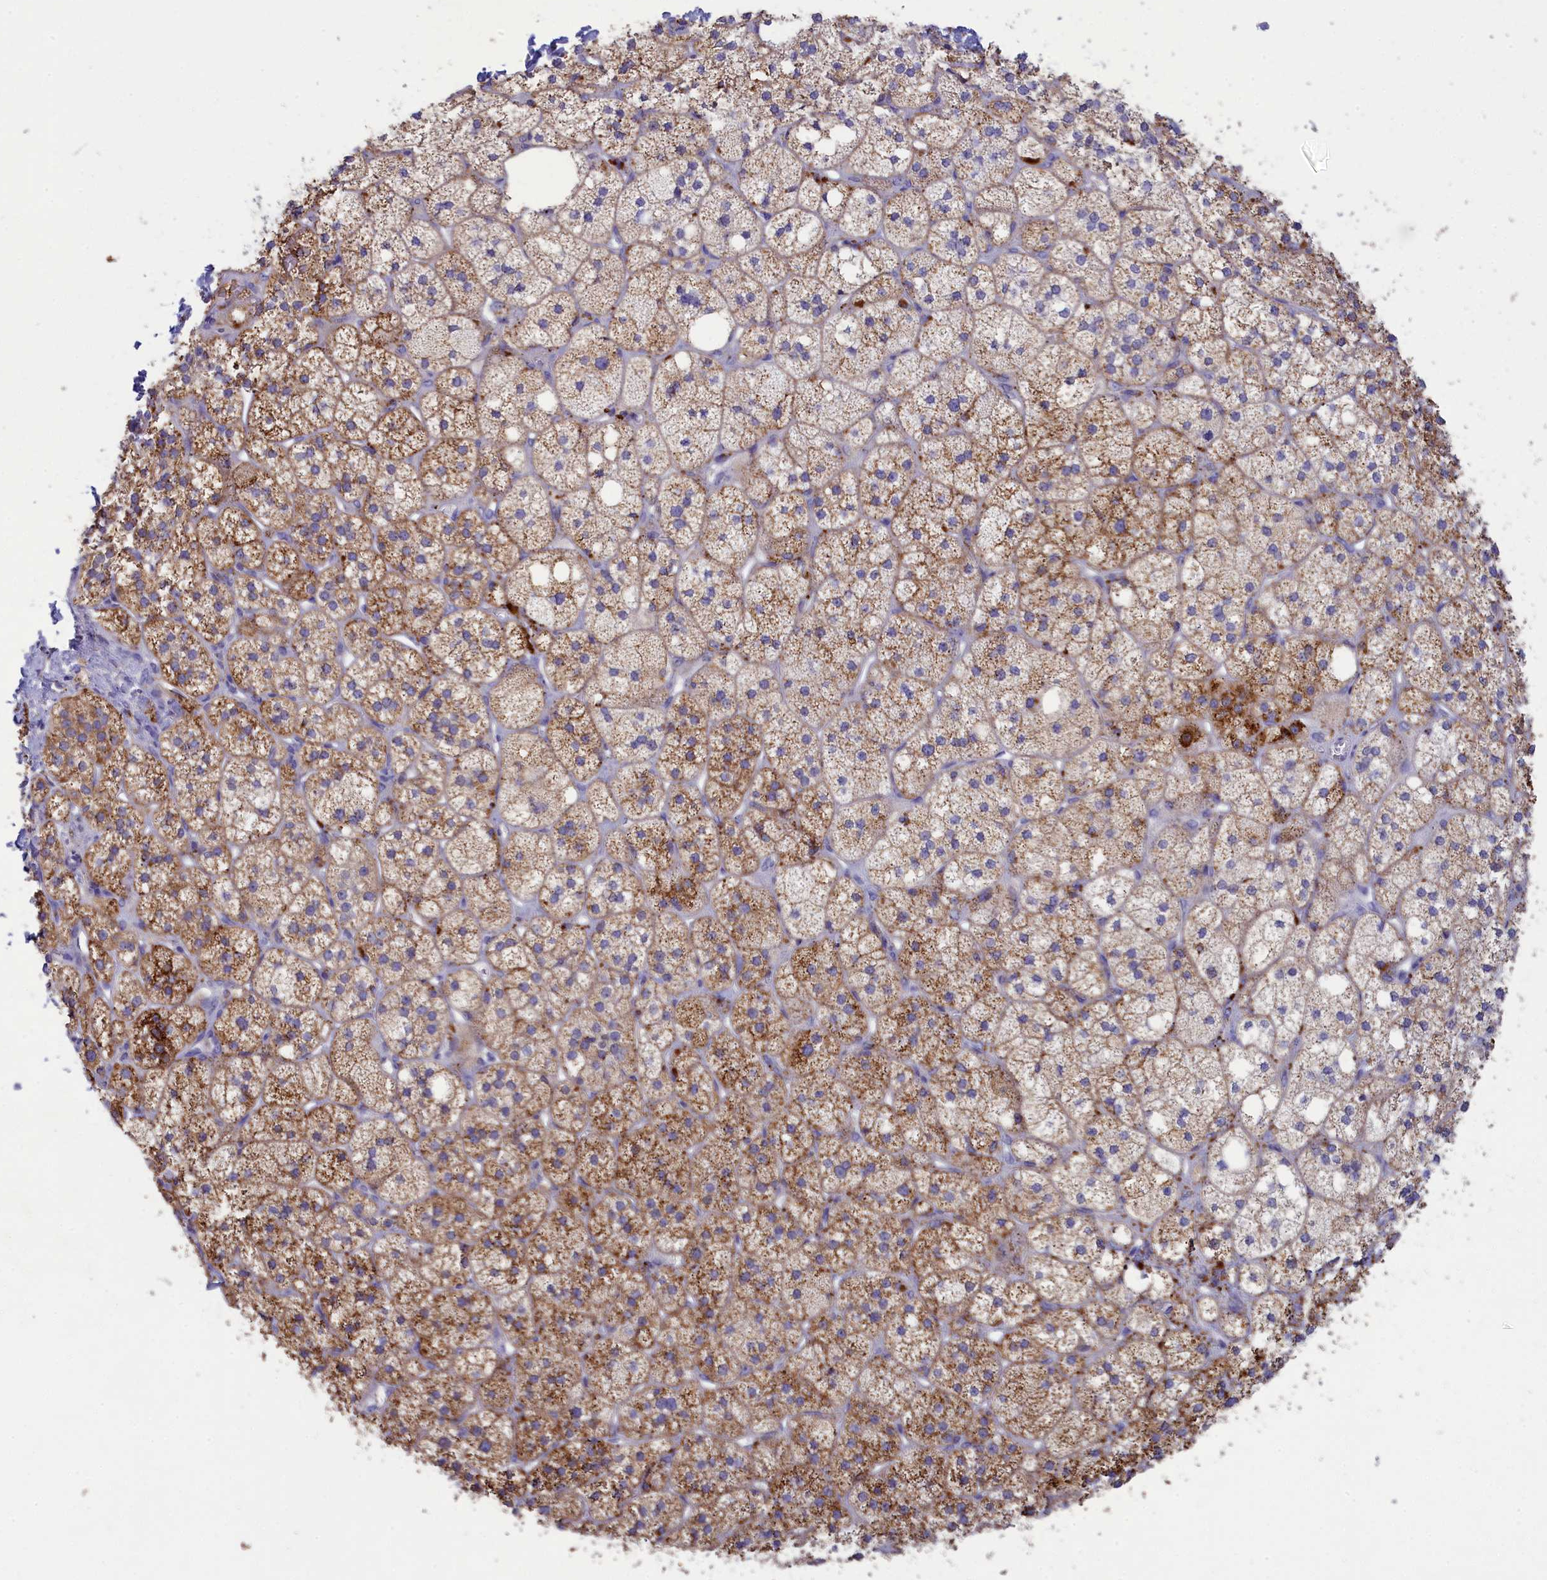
{"staining": {"intensity": "strong", "quantity": ">75%", "location": "cytoplasmic/membranous"}, "tissue": "adrenal gland", "cell_type": "Glandular cells", "image_type": "normal", "snomed": [{"axis": "morphology", "description": "Normal tissue, NOS"}, {"axis": "topography", "description": "Adrenal gland"}], "caption": "Brown immunohistochemical staining in benign adrenal gland shows strong cytoplasmic/membranous positivity in approximately >75% of glandular cells.", "gene": "WDR6", "patient": {"sex": "male", "age": 61}}